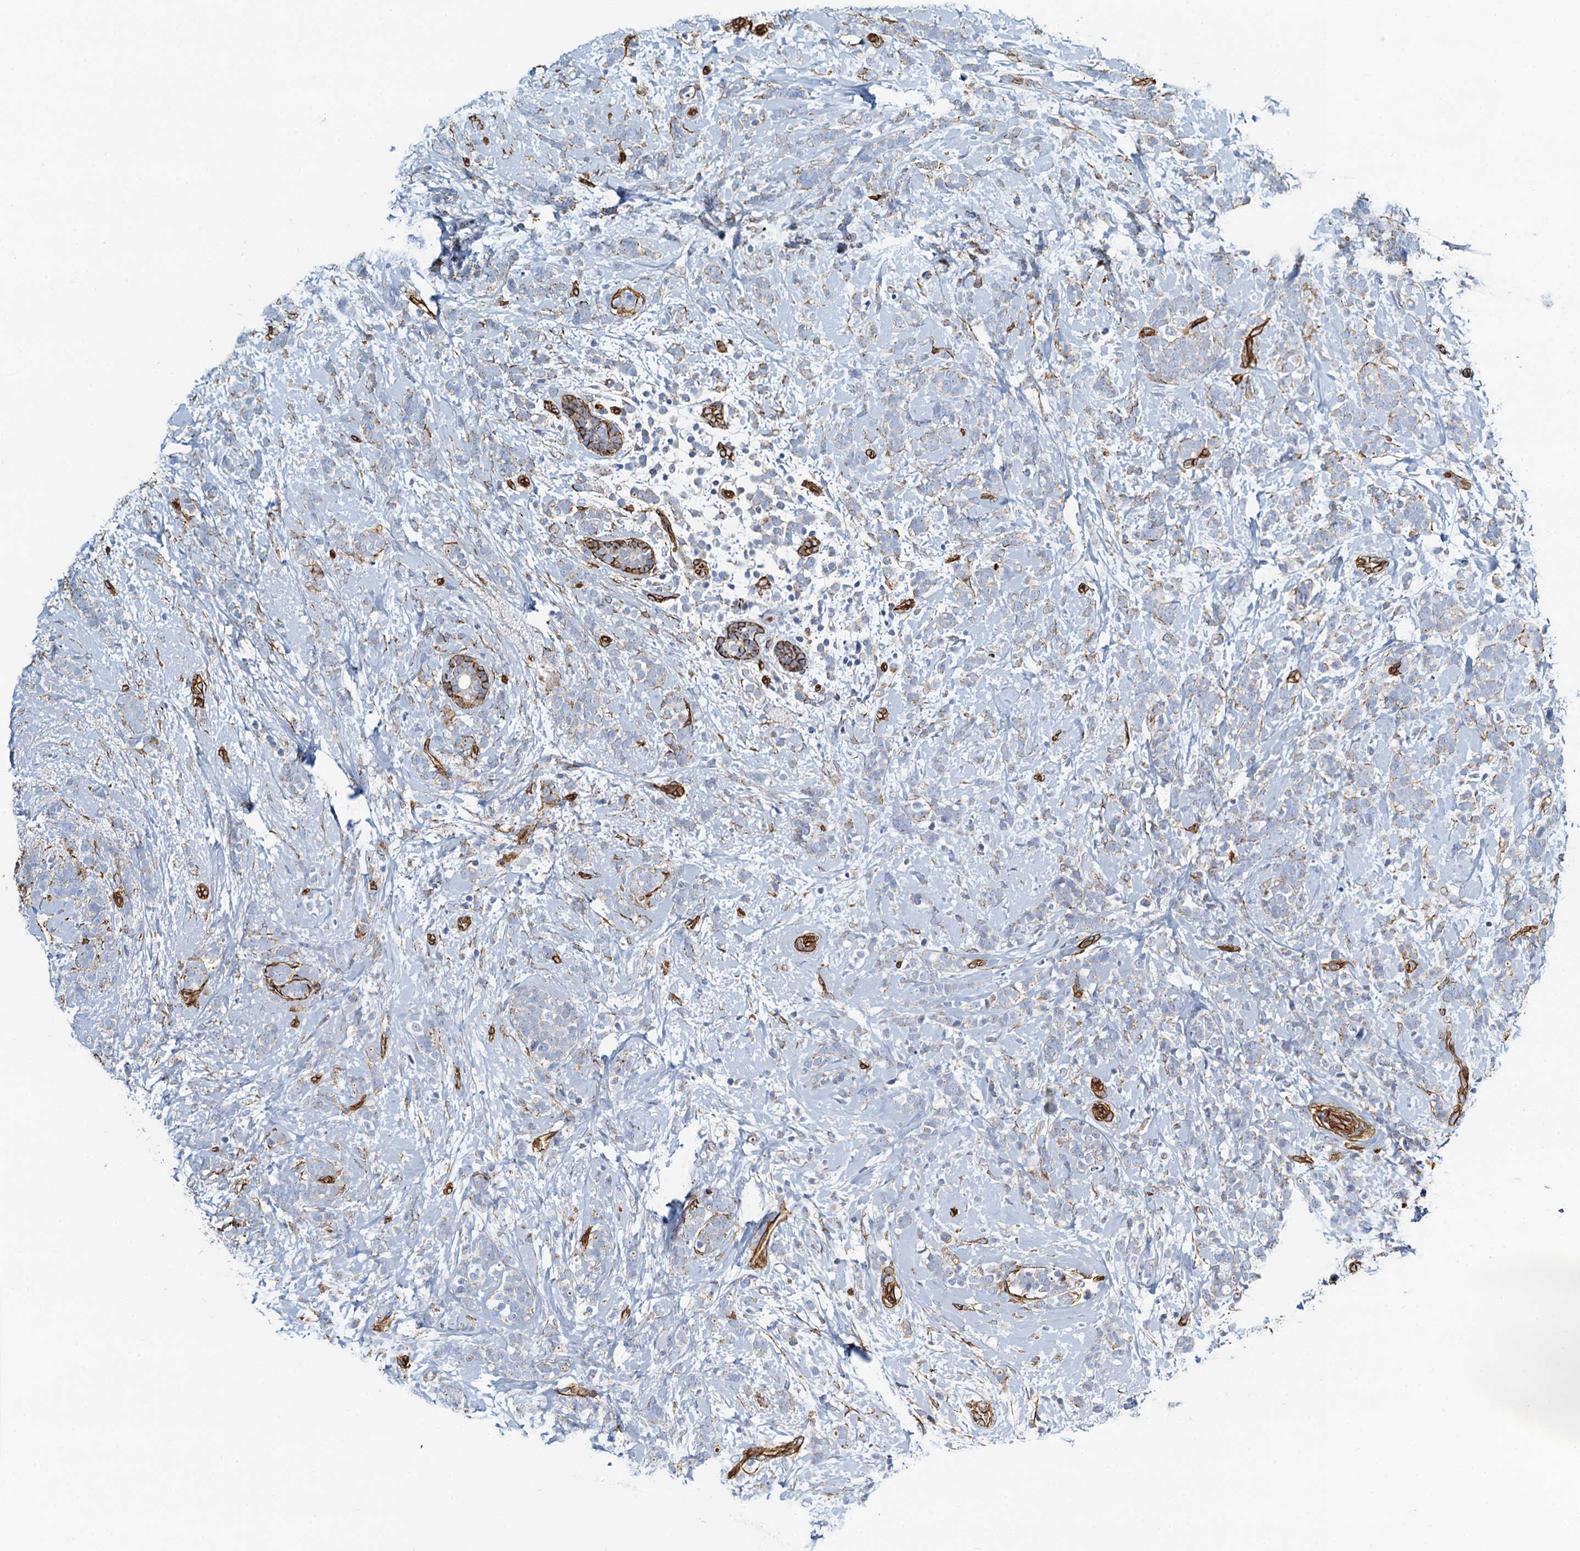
{"staining": {"intensity": "negative", "quantity": "none", "location": "none"}, "tissue": "breast cancer", "cell_type": "Tumor cells", "image_type": "cancer", "snomed": [{"axis": "morphology", "description": "Lobular carcinoma"}, {"axis": "topography", "description": "Breast"}], "caption": "Human breast cancer (lobular carcinoma) stained for a protein using immunohistochemistry shows no positivity in tumor cells.", "gene": "DGKG", "patient": {"sex": "female", "age": 58}}